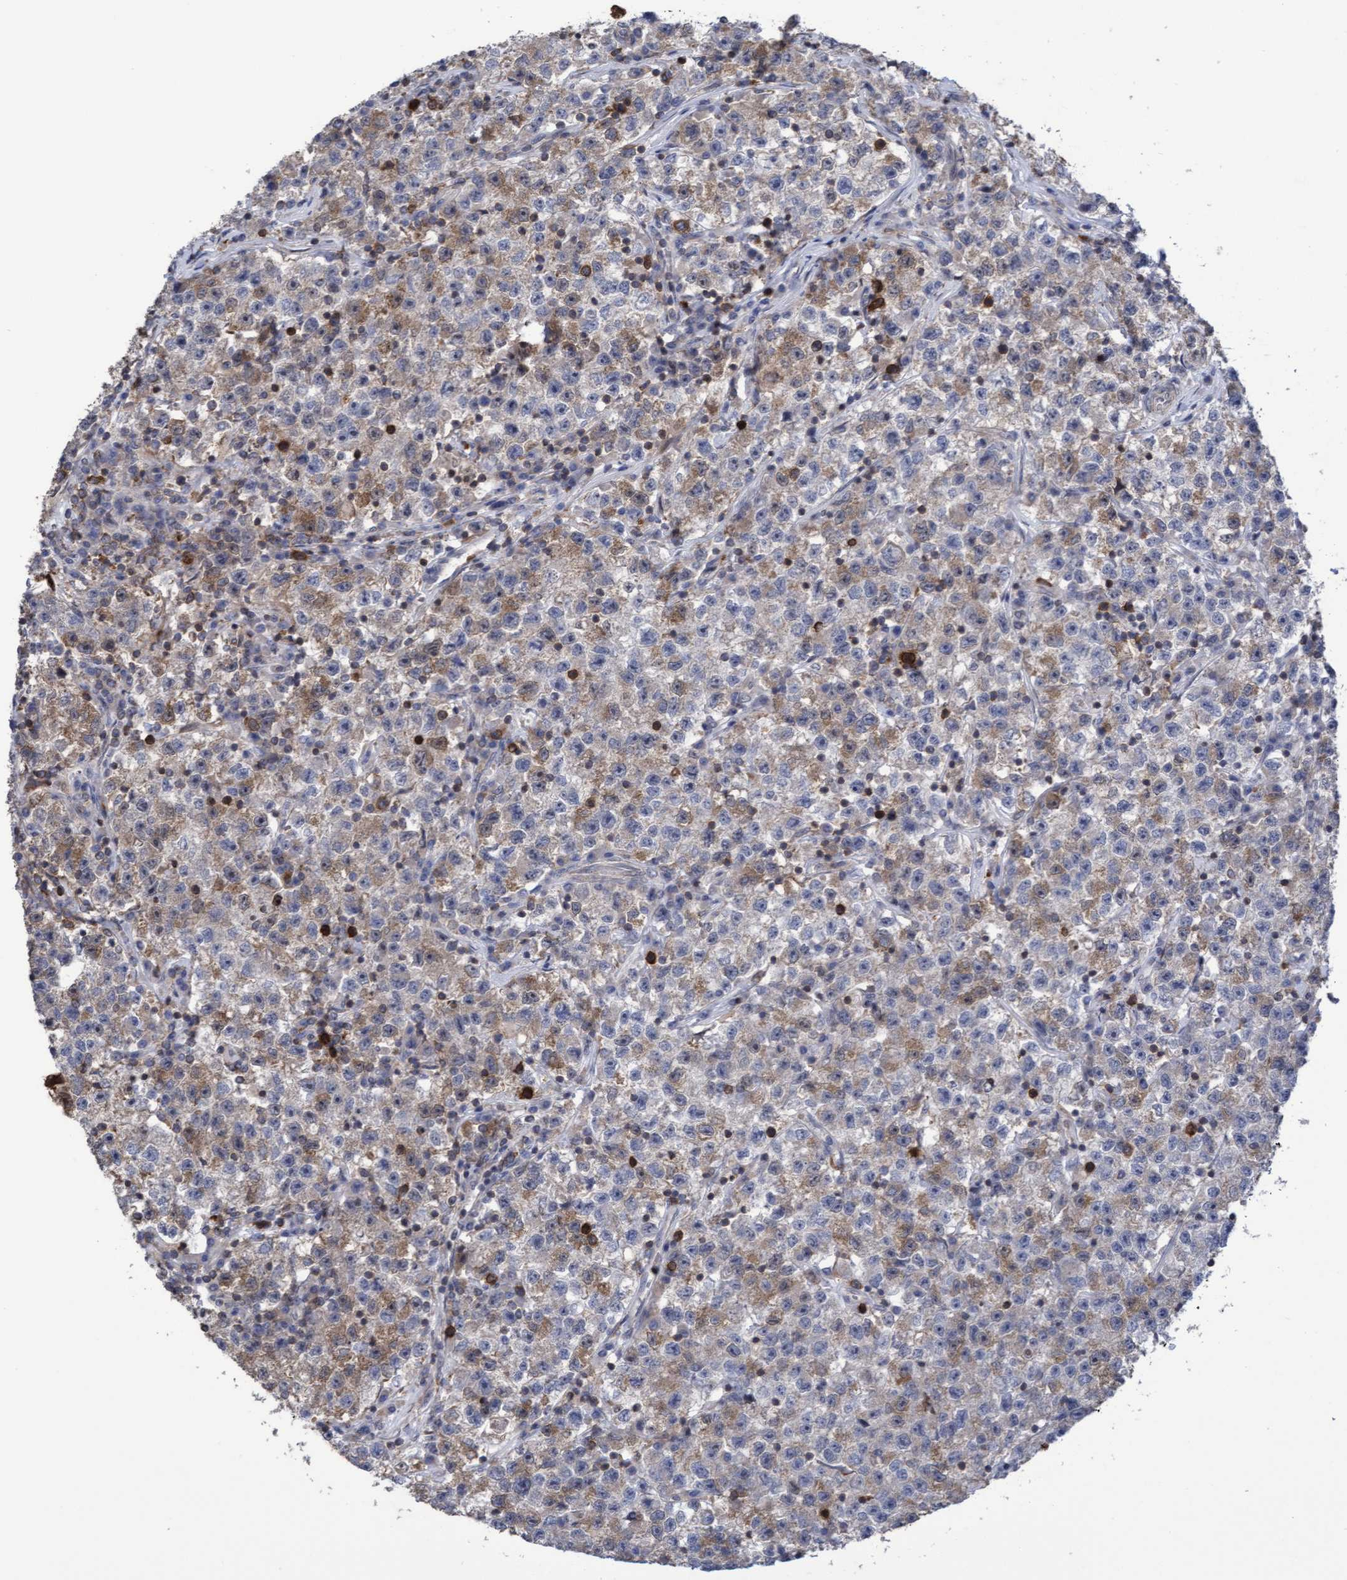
{"staining": {"intensity": "moderate", "quantity": "25%-75%", "location": "cytoplasmic/membranous,nuclear"}, "tissue": "testis cancer", "cell_type": "Tumor cells", "image_type": "cancer", "snomed": [{"axis": "morphology", "description": "Seminoma, NOS"}, {"axis": "topography", "description": "Testis"}], "caption": "Brown immunohistochemical staining in human testis cancer (seminoma) exhibits moderate cytoplasmic/membranous and nuclear positivity in approximately 25%-75% of tumor cells.", "gene": "SLBP", "patient": {"sex": "male", "age": 22}}